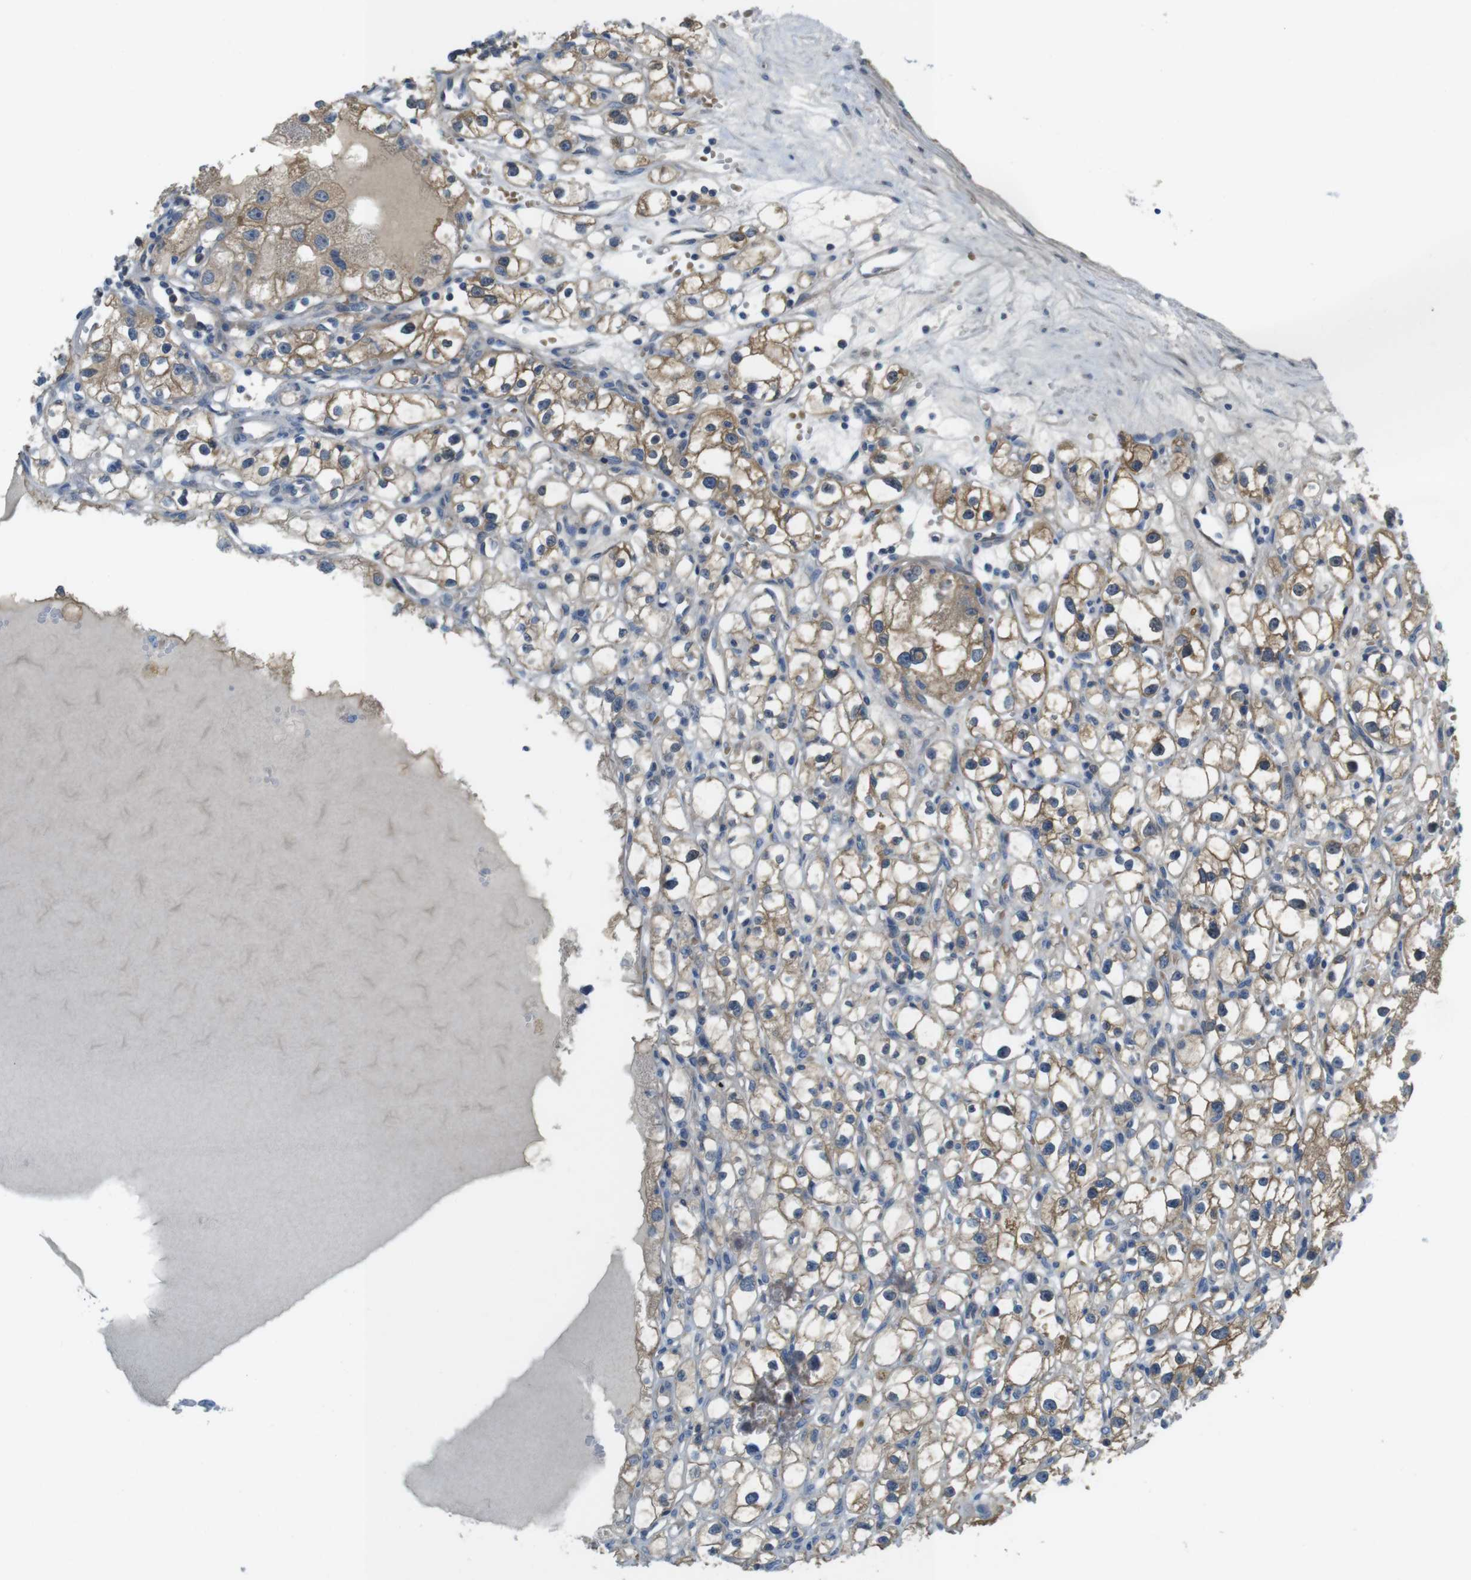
{"staining": {"intensity": "moderate", "quantity": ">75%", "location": "cytoplasmic/membranous"}, "tissue": "renal cancer", "cell_type": "Tumor cells", "image_type": "cancer", "snomed": [{"axis": "morphology", "description": "Adenocarcinoma, NOS"}, {"axis": "topography", "description": "Kidney"}], "caption": "There is medium levels of moderate cytoplasmic/membranous staining in tumor cells of renal cancer, as demonstrated by immunohistochemical staining (brown color).", "gene": "ABHD15", "patient": {"sex": "male", "age": 56}}